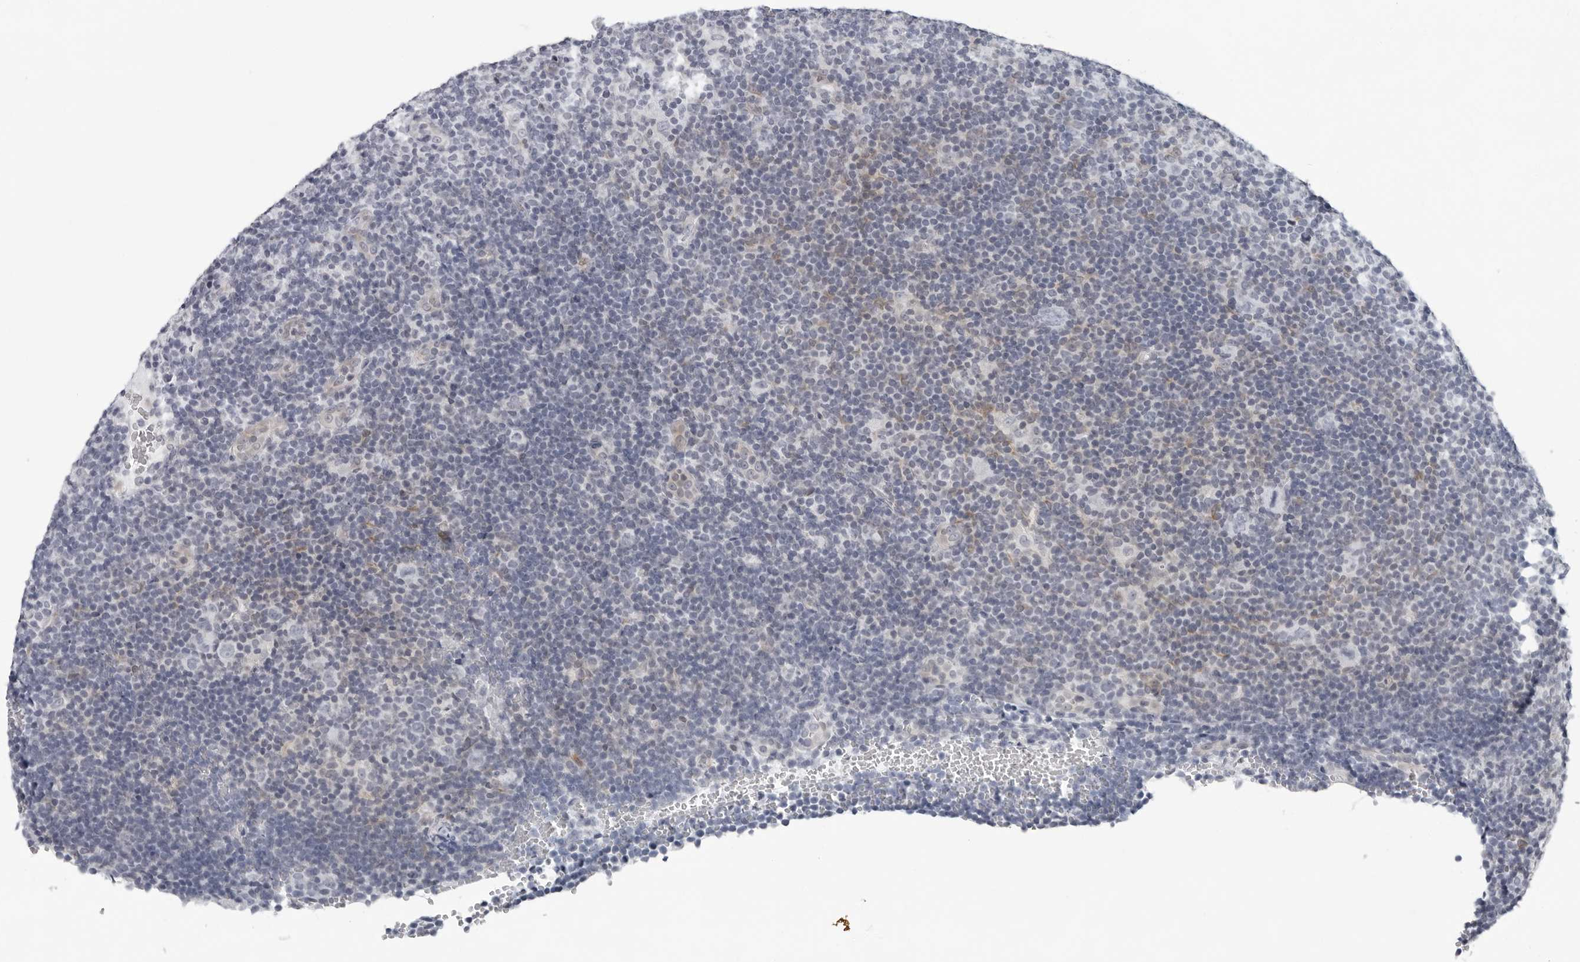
{"staining": {"intensity": "negative", "quantity": "none", "location": "none"}, "tissue": "lymphoma", "cell_type": "Tumor cells", "image_type": "cancer", "snomed": [{"axis": "morphology", "description": "Hodgkin's disease, NOS"}, {"axis": "topography", "description": "Lymph node"}], "caption": "Lymphoma was stained to show a protein in brown. There is no significant staining in tumor cells. (DAB IHC, high magnification).", "gene": "CCDC28B", "patient": {"sex": "female", "age": 57}}